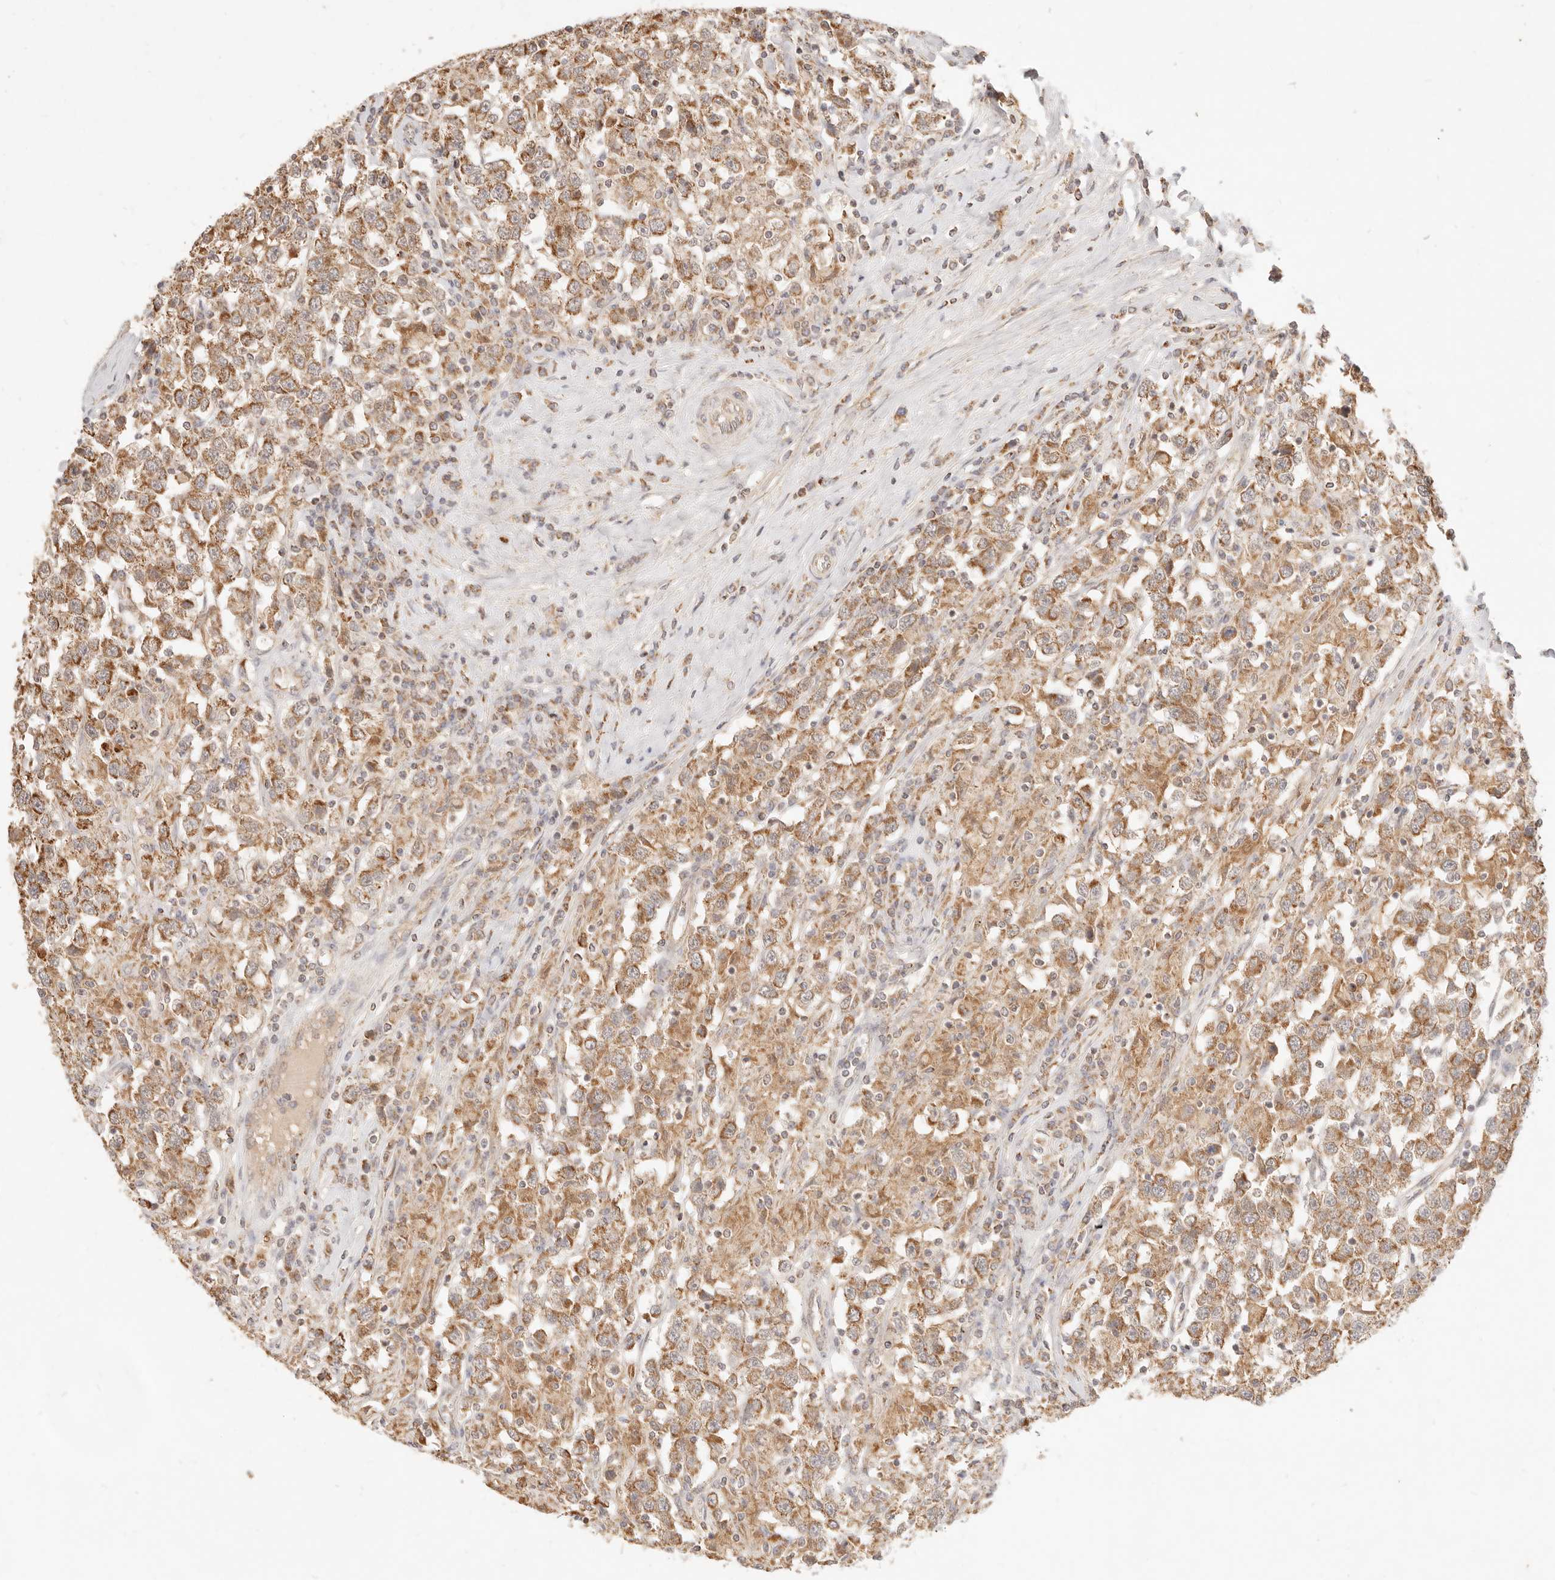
{"staining": {"intensity": "moderate", "quantity": ">75%", "location": "cytoplasmic/membranous"}, "tissue": "testis cancer", "cell_type": "Tumor cells", "image_type": "cancer", "snomed": [{"axis": "morphology", "description": "Seminoma, NOS"}, {"axis": "topography", "description": "Testis"}], "caption": "High-magnification brightfield microscopy of testis seminoma stained with DAB (brown) and counterstained with hematoxylin (blue). tumor cells exhibit moderate cytoplasmic/membranous staining is seen in about>75% of cells.", "gene": "CPLANE2", "patient": {"sex": "male", "age": 41}}